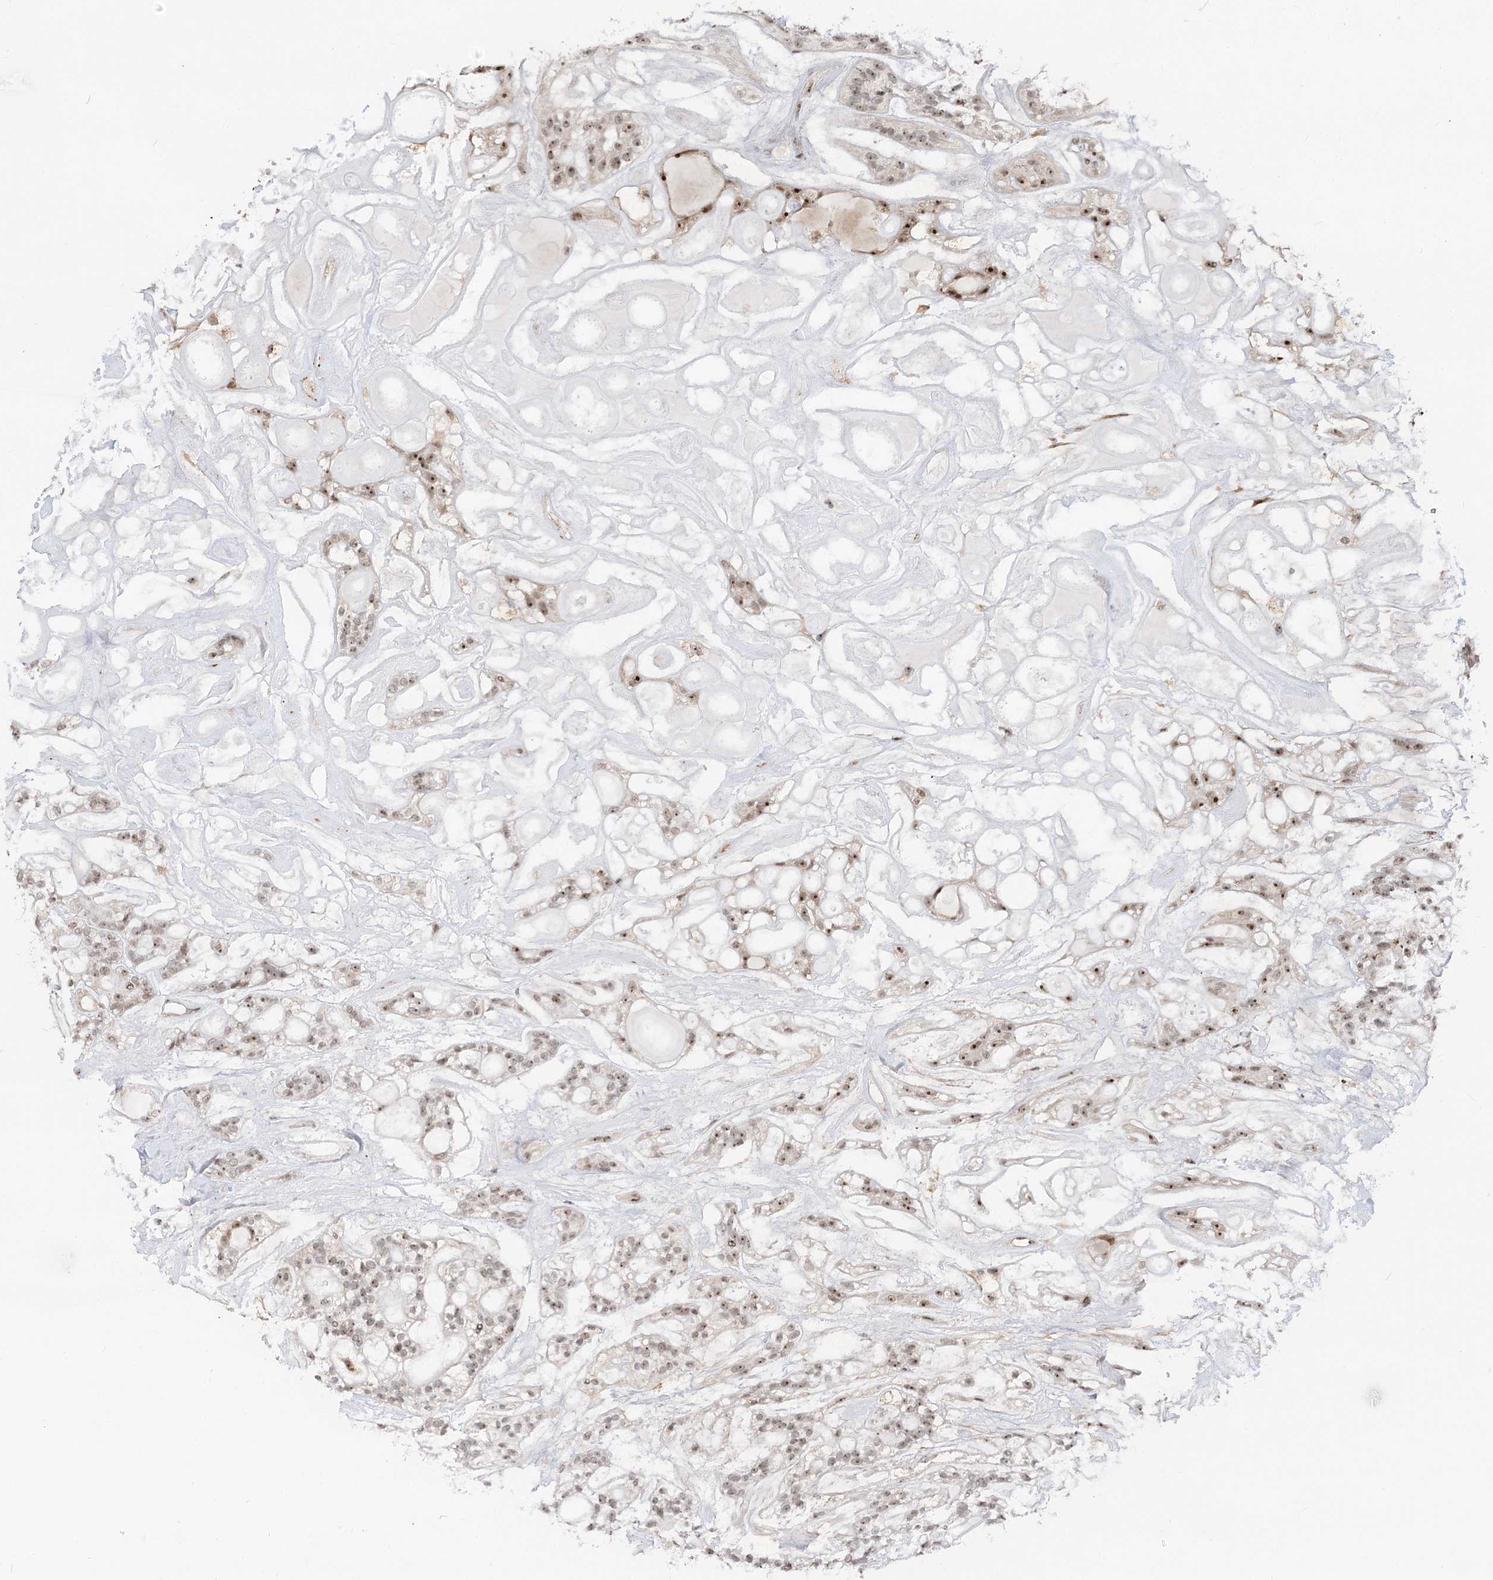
{"staining": {"intensity": "moderate", "quantity": "<25%", "location": "nuclear"}, "tissue": "head and neck cancer", "cell_type": "Tumor cells", "image_type": "cancer", "snomed": [{"axis": "morphology", "description": "Adenocarcinoma, NOS"}, {"axis": "topography", "description": "Head-Neck"}], "caption": "Head and neck adenocarcinoma stained with DAB IHC demonstrates low levels of moderate nuclear staining in approximately <25% of tumor cells.", "gene": "GNL3L", "patient": {"sex": "male", "age": 66}}